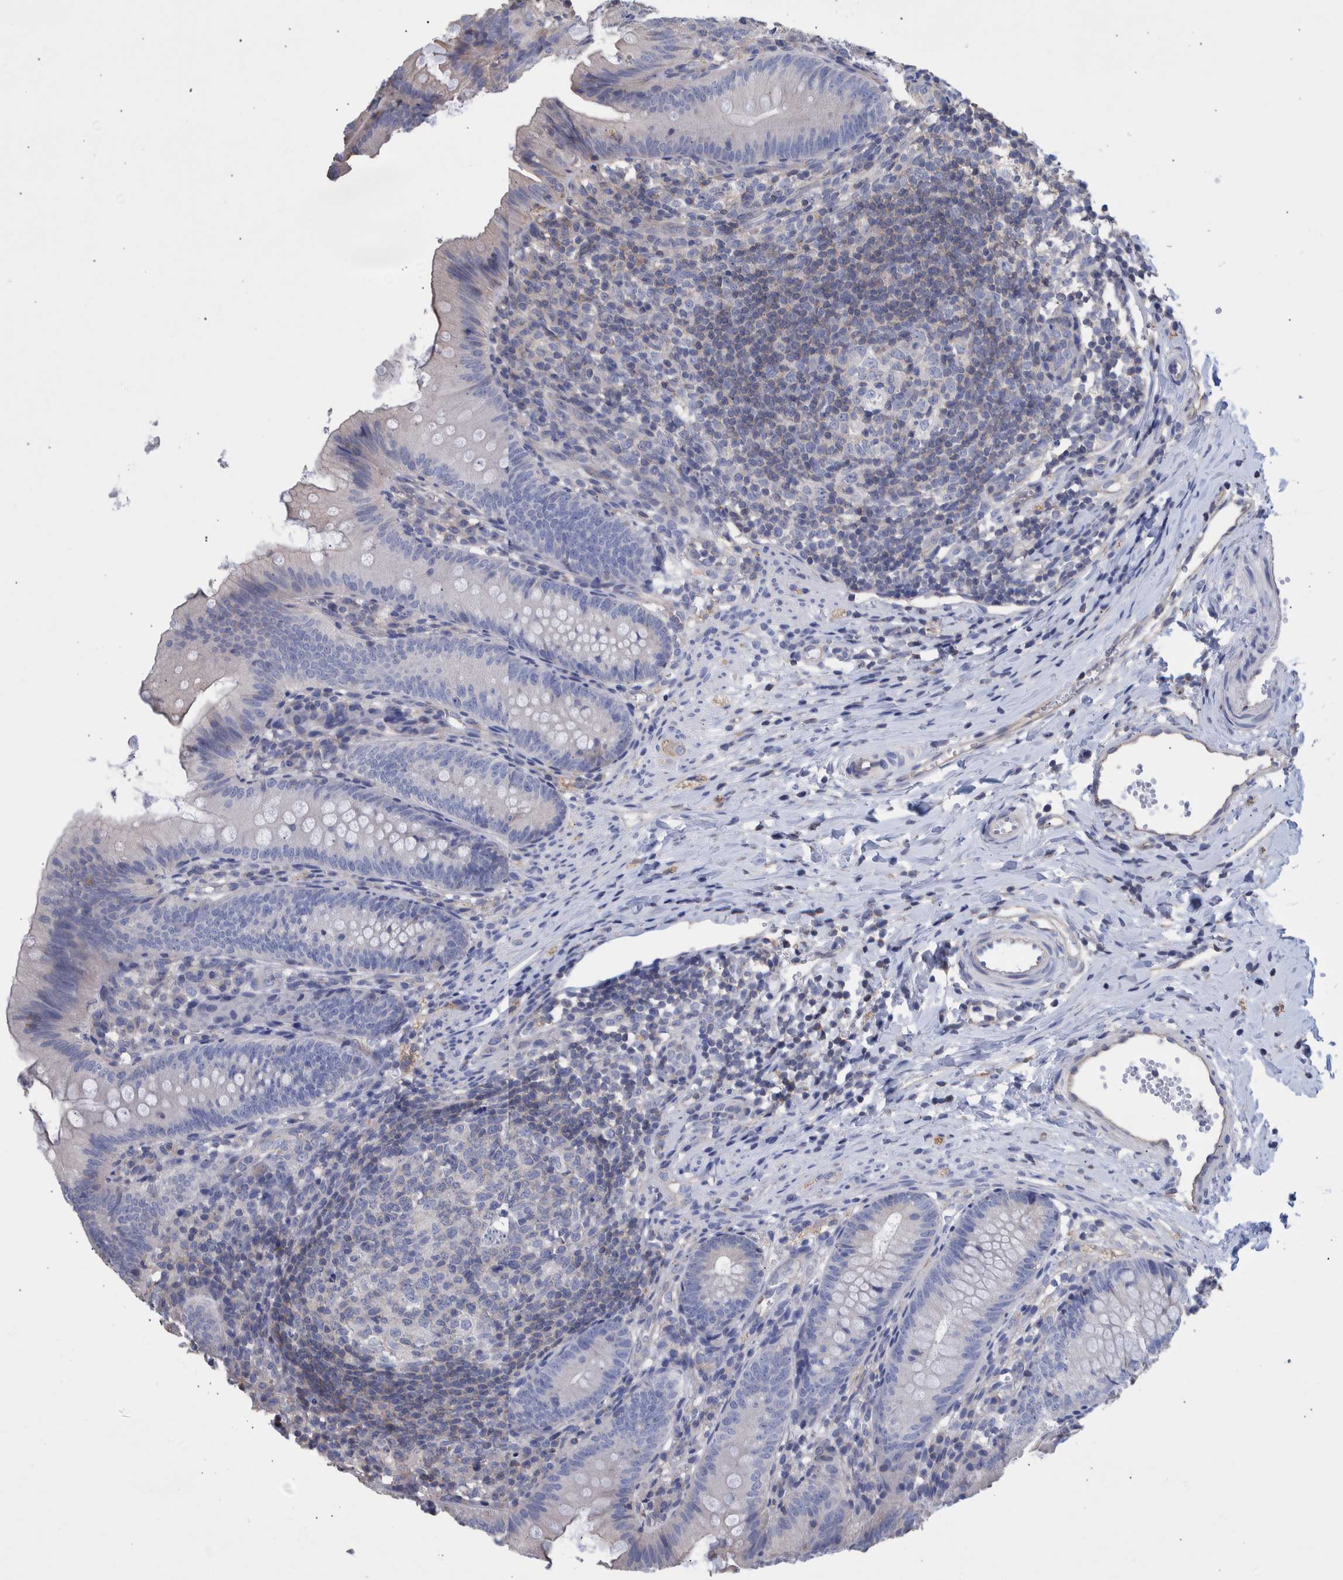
{"staining": {"intensity": "negative", "quantity": "none", "location": "none"}, "tissue": "appendix", "cell_type": "Glandular cells", "image_type": "normal", "snomed": [{"axis": "morphology", "description": "Normal tissue, NOS"}, {"axis": "topography", "description": "Appendix"}], "caption": "Immunohistochemistry (IHC) photomicrograph of unremarkable appendix: appendix stained with DAB (3,3'-diaminobenzidine) shows no significant protein staining in glandular cells.", "gene": "PPP3CC", "patient": {"sex": "male", "age": 1}}